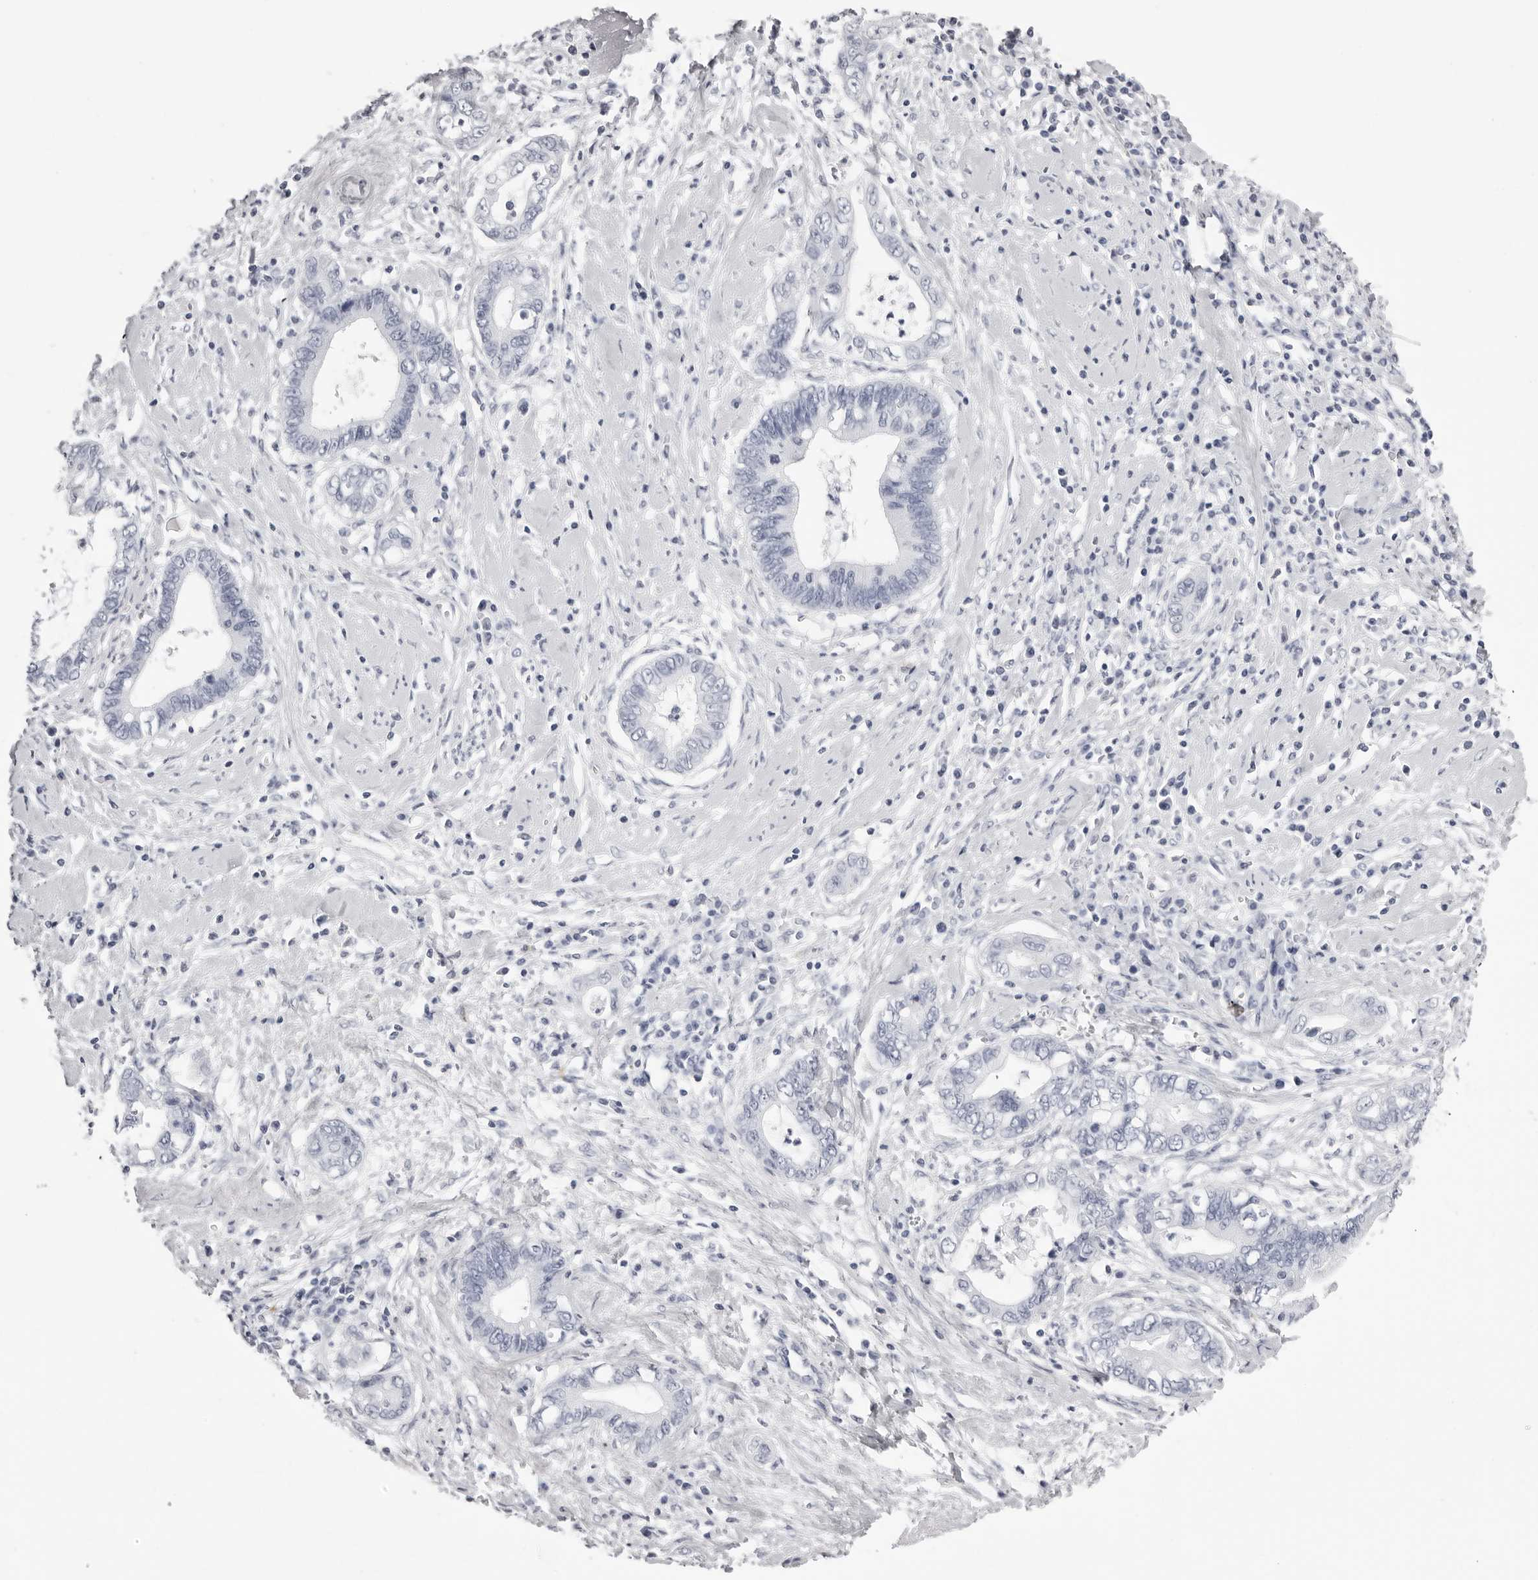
{"staining": {"intensity": "negative", "quantity": "none", "location": "none"}, "tissue": "cervical cancer", "cell_type": "Tumor cells", "image_type": "cancer", "snomed": [{"axis": "morphology", "description": "Adenocarcinoma, NOS"}, {"axis": "topography", "description": "Cervix"}], "caption": "An IHC micrograph of cervical cancer (adenocarcinoma) is shown. There is no staining in tumor cells of cervical cancer (adenocarcinoma). Nuclei are stained in blue.", "gene": "RHO", "patient": {"sex": "female", "age": 44}}